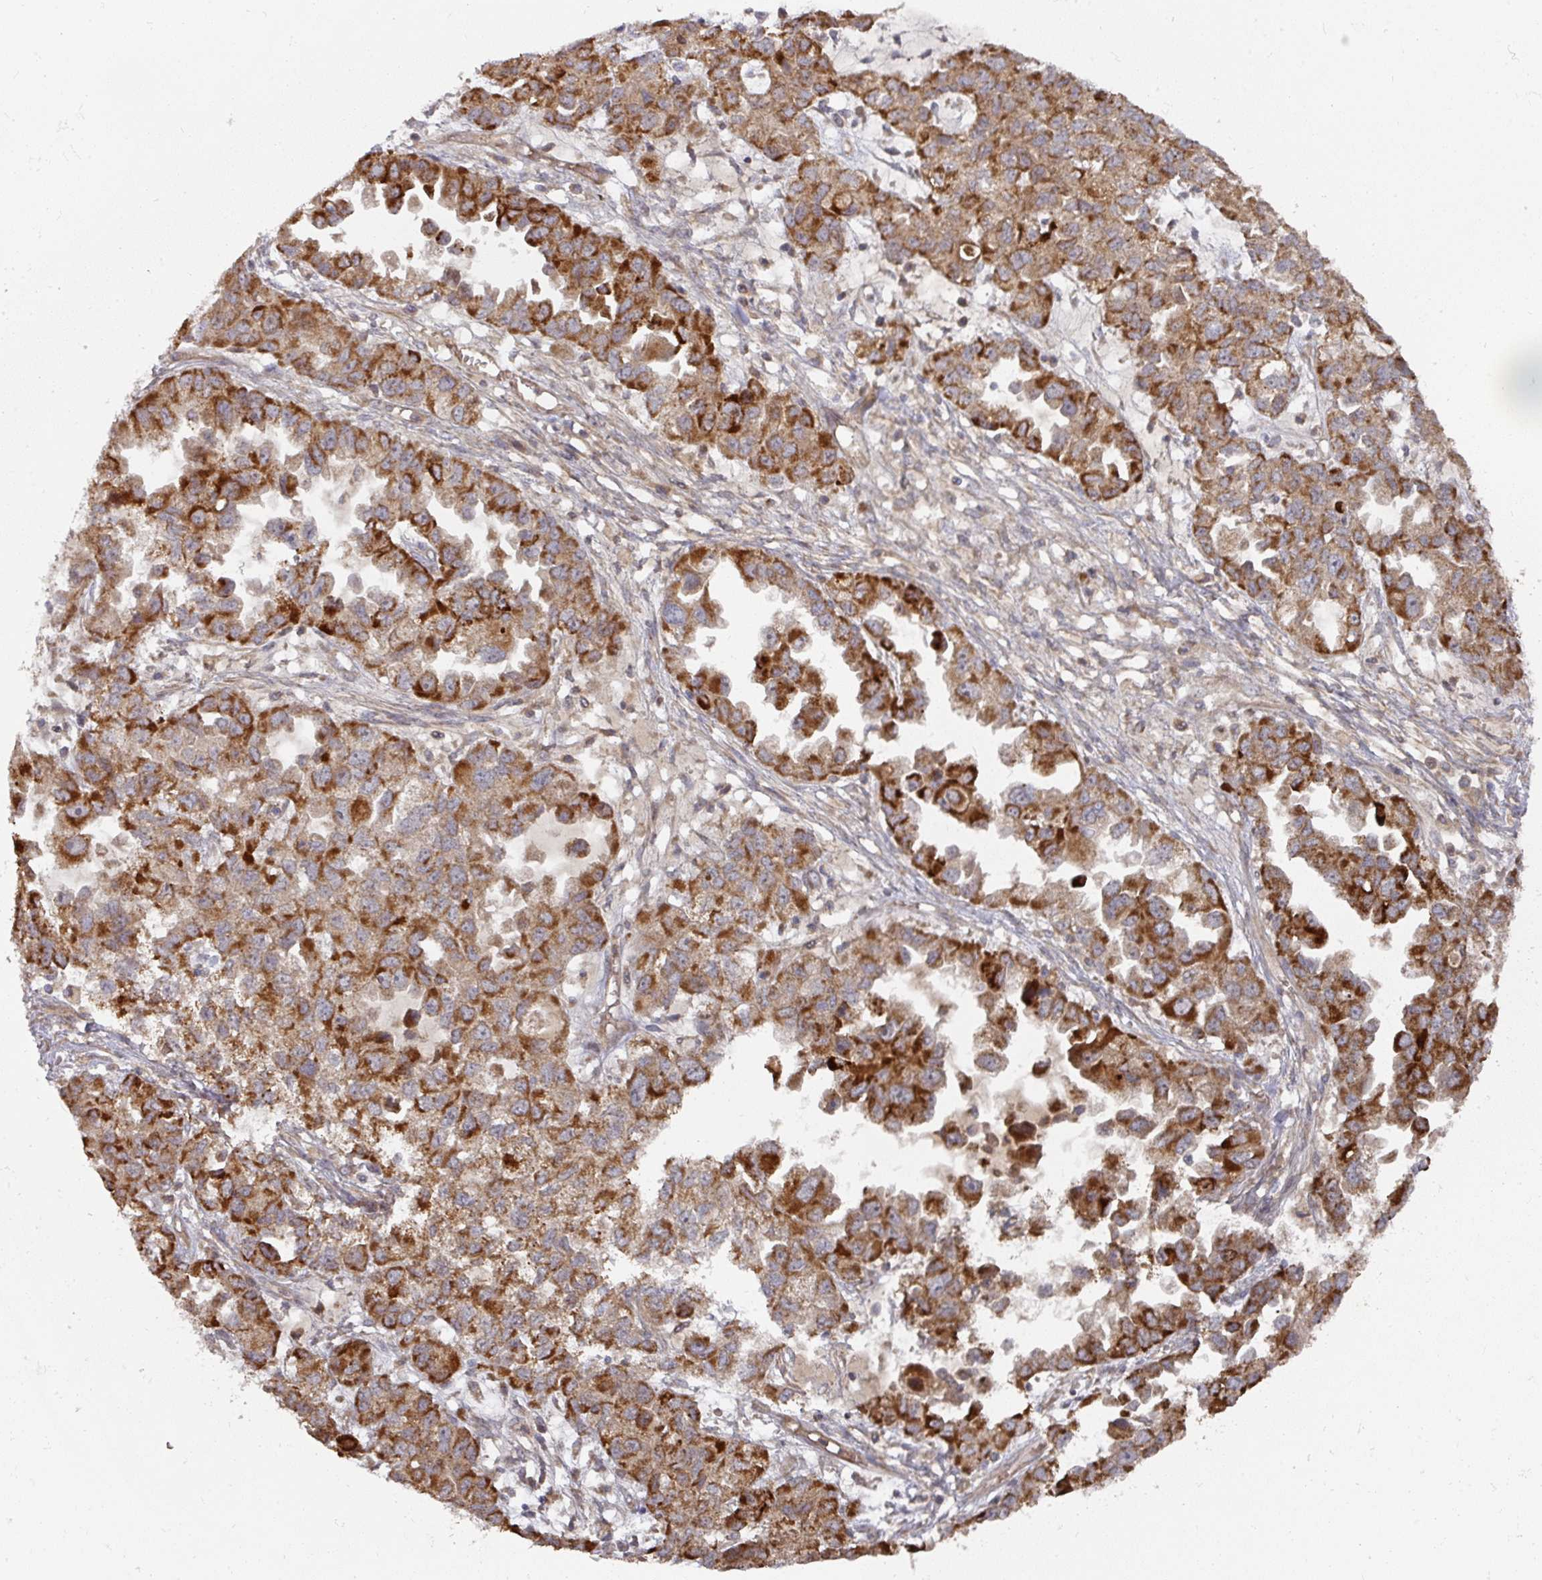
{"staining": {"intensity": "strong", "quantity": ">75%", "location": "cytoplasmic/membranous"}, "tissue": "ovarian cancer", "cell_type": "Tumor cells", "image_type": "cancer", "snomed": [{"axis": "morphology", "description": "Cystadenocarcinoma, serous, NOS"}, {"axis": "topography", "description": "Ovary"}], "caption": "Tumor cells demonstrate high levels of strong cytoplasmic/membranous positivity in approximately >75% of cells in serous cystadenocarcinoma (ovarian).", "gene": "DNAJC7", "patient": {"sex": "female", "age": 84}}